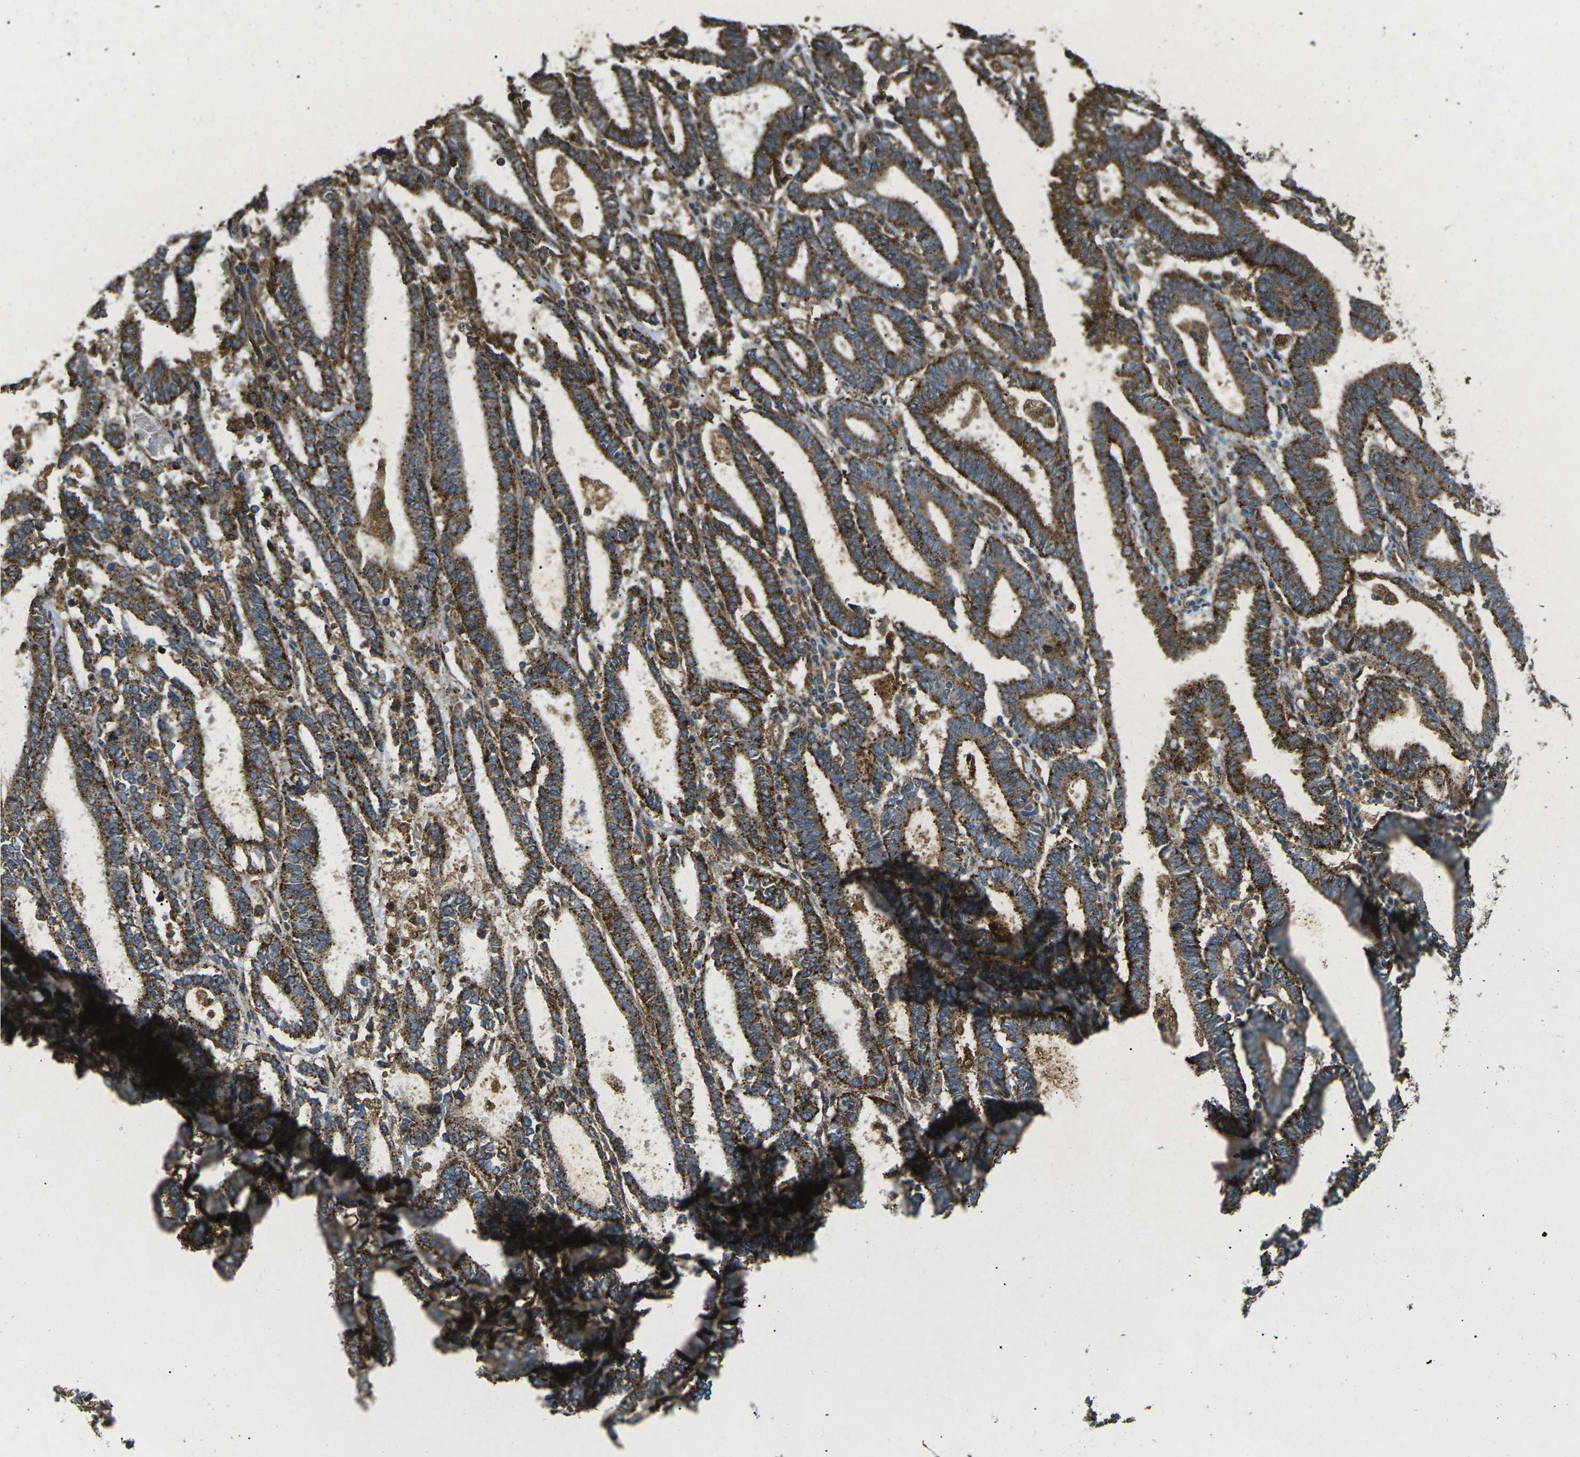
{"staining": {"intensity": "strong", "quantity": ">75%", "location": "cytoplasmic/membranous"}, "tissue": "endometrial cancer", "cell_type": "Tumor cells", "image_type": "cancer", "snomed": [{"axis": "morphology", "description": "Adenocarcinoma, NOS"}, {"axis": "topography", "description": "Uterus"}], "caption": "There is high levels of strong cytoplasmic/membranous positivity in tumor cells of adenocarcinoma (endometrial), as demonstrated by immunohistochemical staining (brown color).", "gene": "CHMP3", "patient": {"sex": "female", "age": 83}}